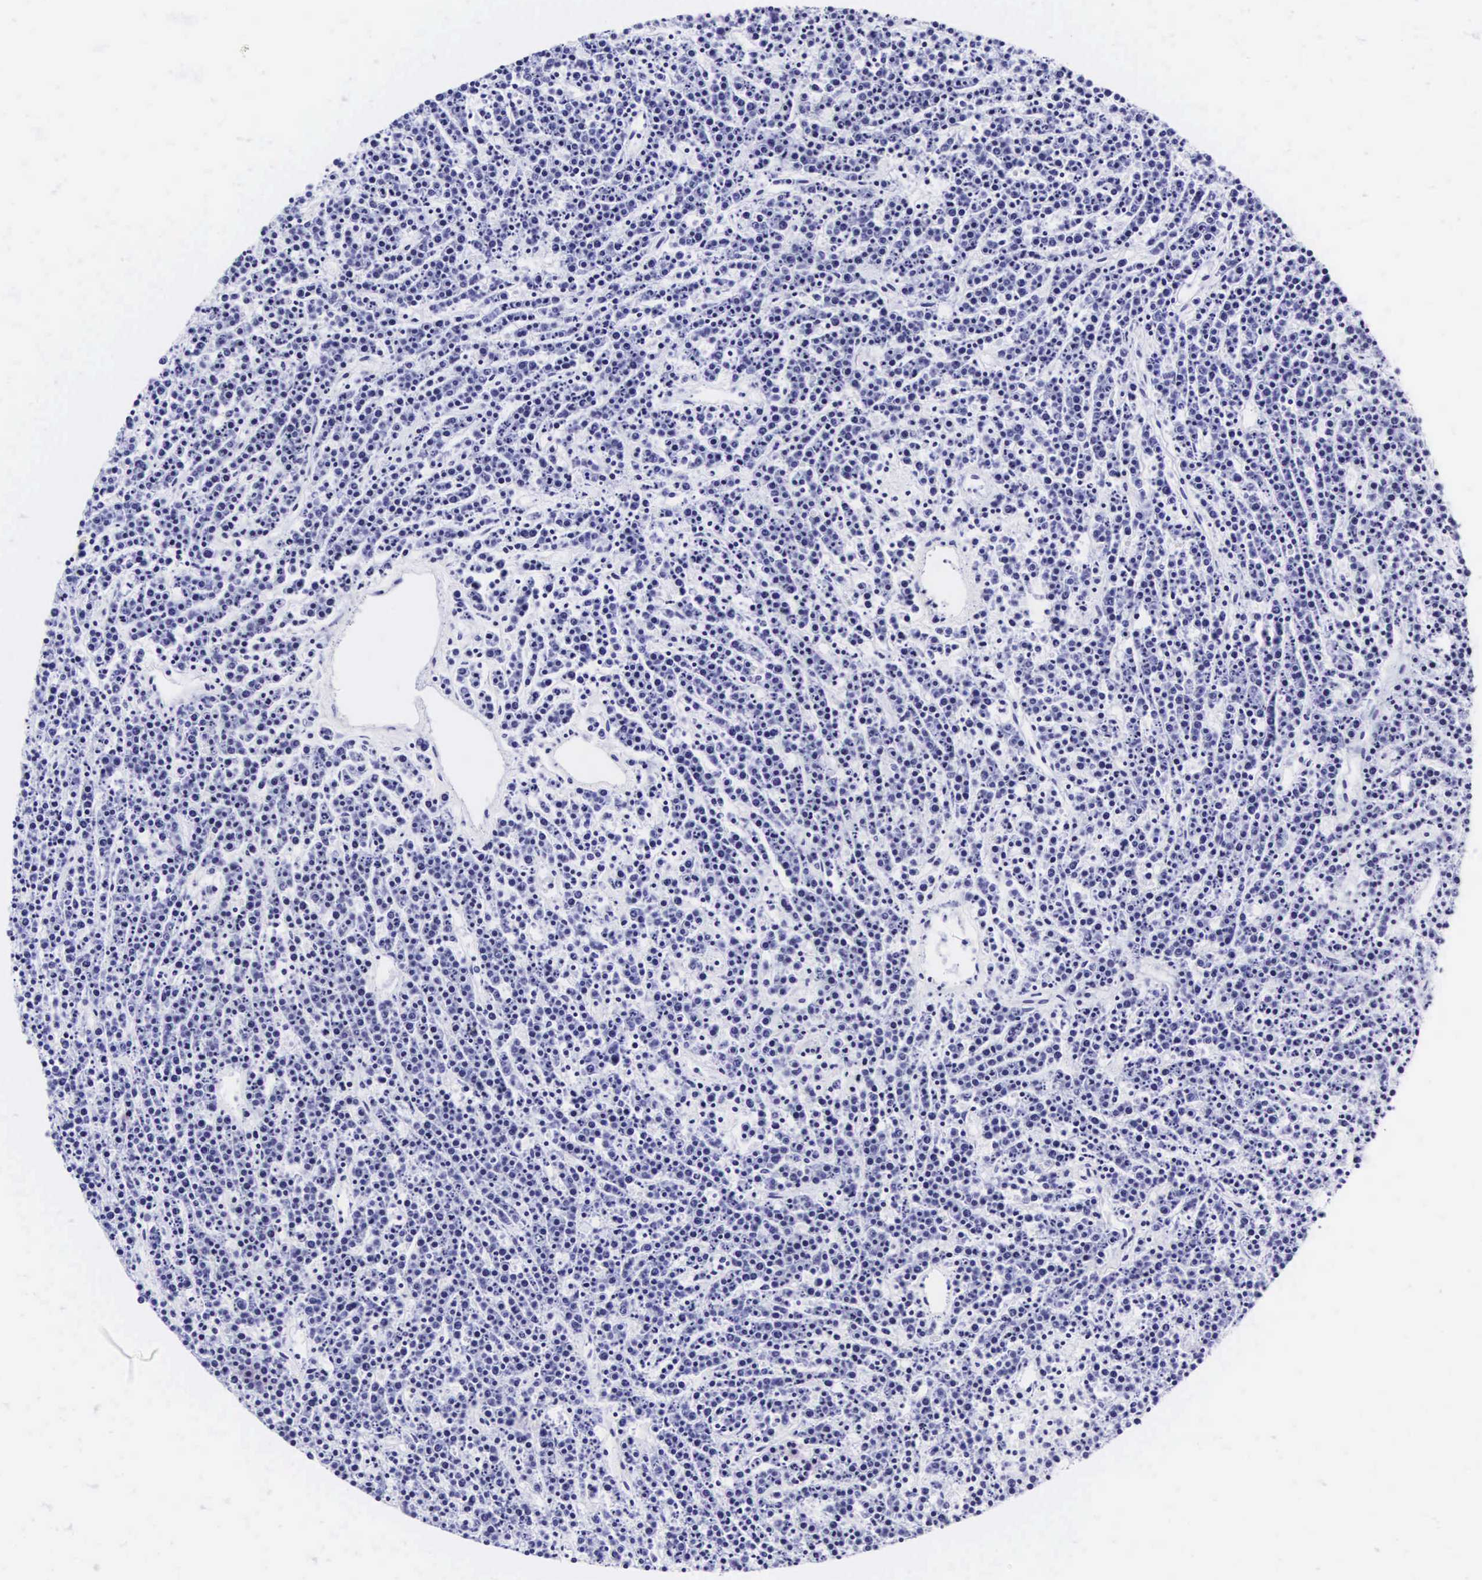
{"staining": {"intensity": "negative", "quantity": "none", "location": "none"}, "tissue": "lymphoma", "cell_type": "Tumor cells", "image_type": "cancer", "snomed": [{"axis": "morphology", "description": "Malignant lymphoma, non-Hodgkin's type, High grade"}, {"axis": "topography", "description": "Ovary"}], "caption": "Immunohistochemistry histopathology image of neoplastic tissue: human malignant lymphoma, non-Hodgkin's type (high-grade) stained with DAB reveals no significant protein positivity in tumor cells.", "gene": "CD1A", "patient": {"sex": "female", "age": 56}}